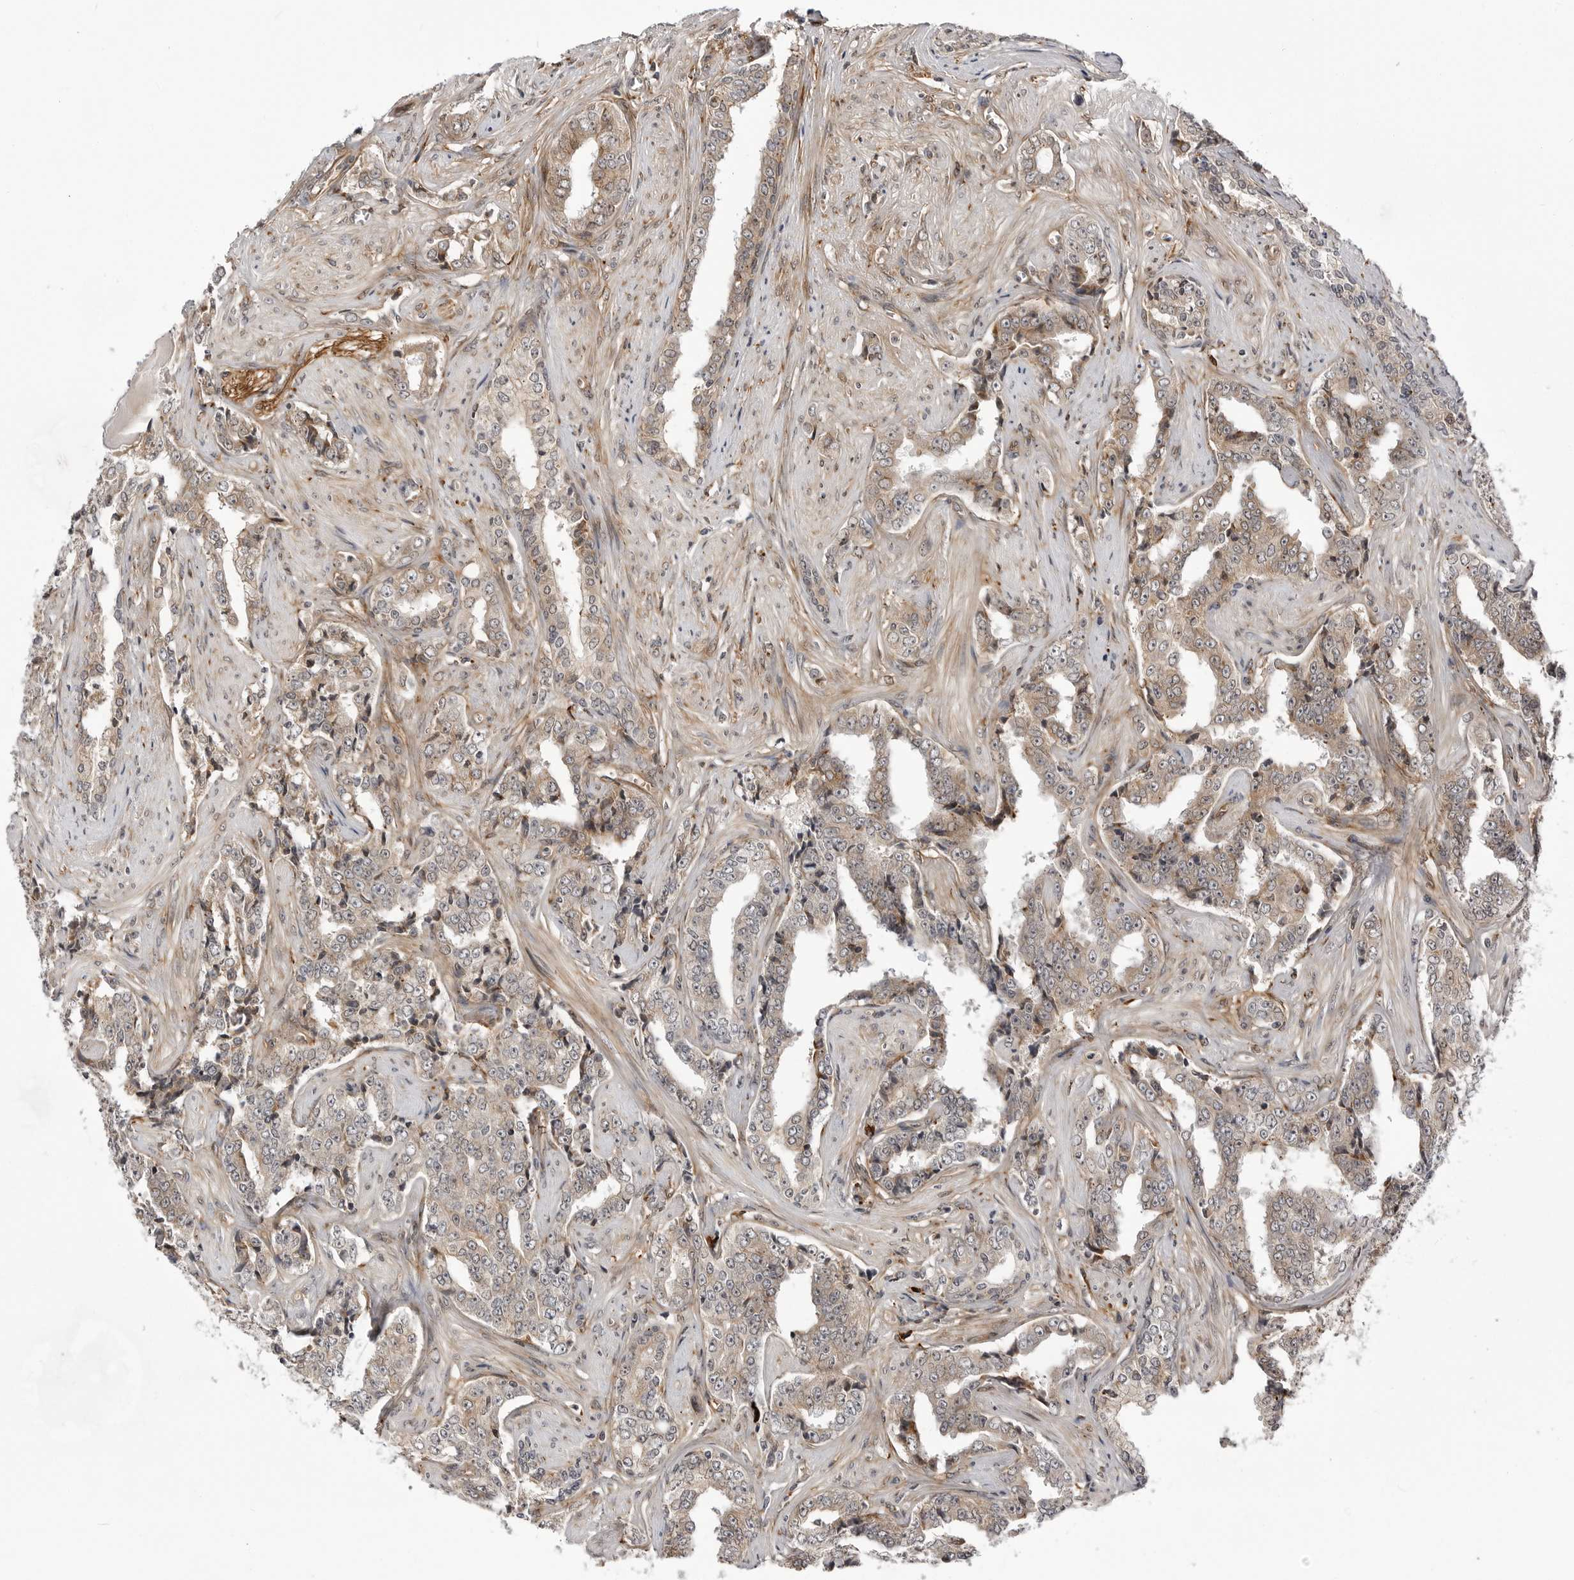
{"staining": {"intensity": "weak", "quantity": "25%-75%", "location": "cytoplasmic/membranous"}, "tissue": "prostate cancer", "cell_type": "Tumor cells", "image_type": "cancer", "snomed": [{"axis": "morphology", "description": "Adenocarcinoma, High grade"}, {"axis": "topography", "description": "Prostate"}], "caption": "Tumor cells exhibit weak cytoplasmic/membranous positivity in approximately 25%-75% of cells in prostate high-grade adenocarcinoma.", "gene": "ARL5A", "patient": {"sex": "male", "age": 71}}